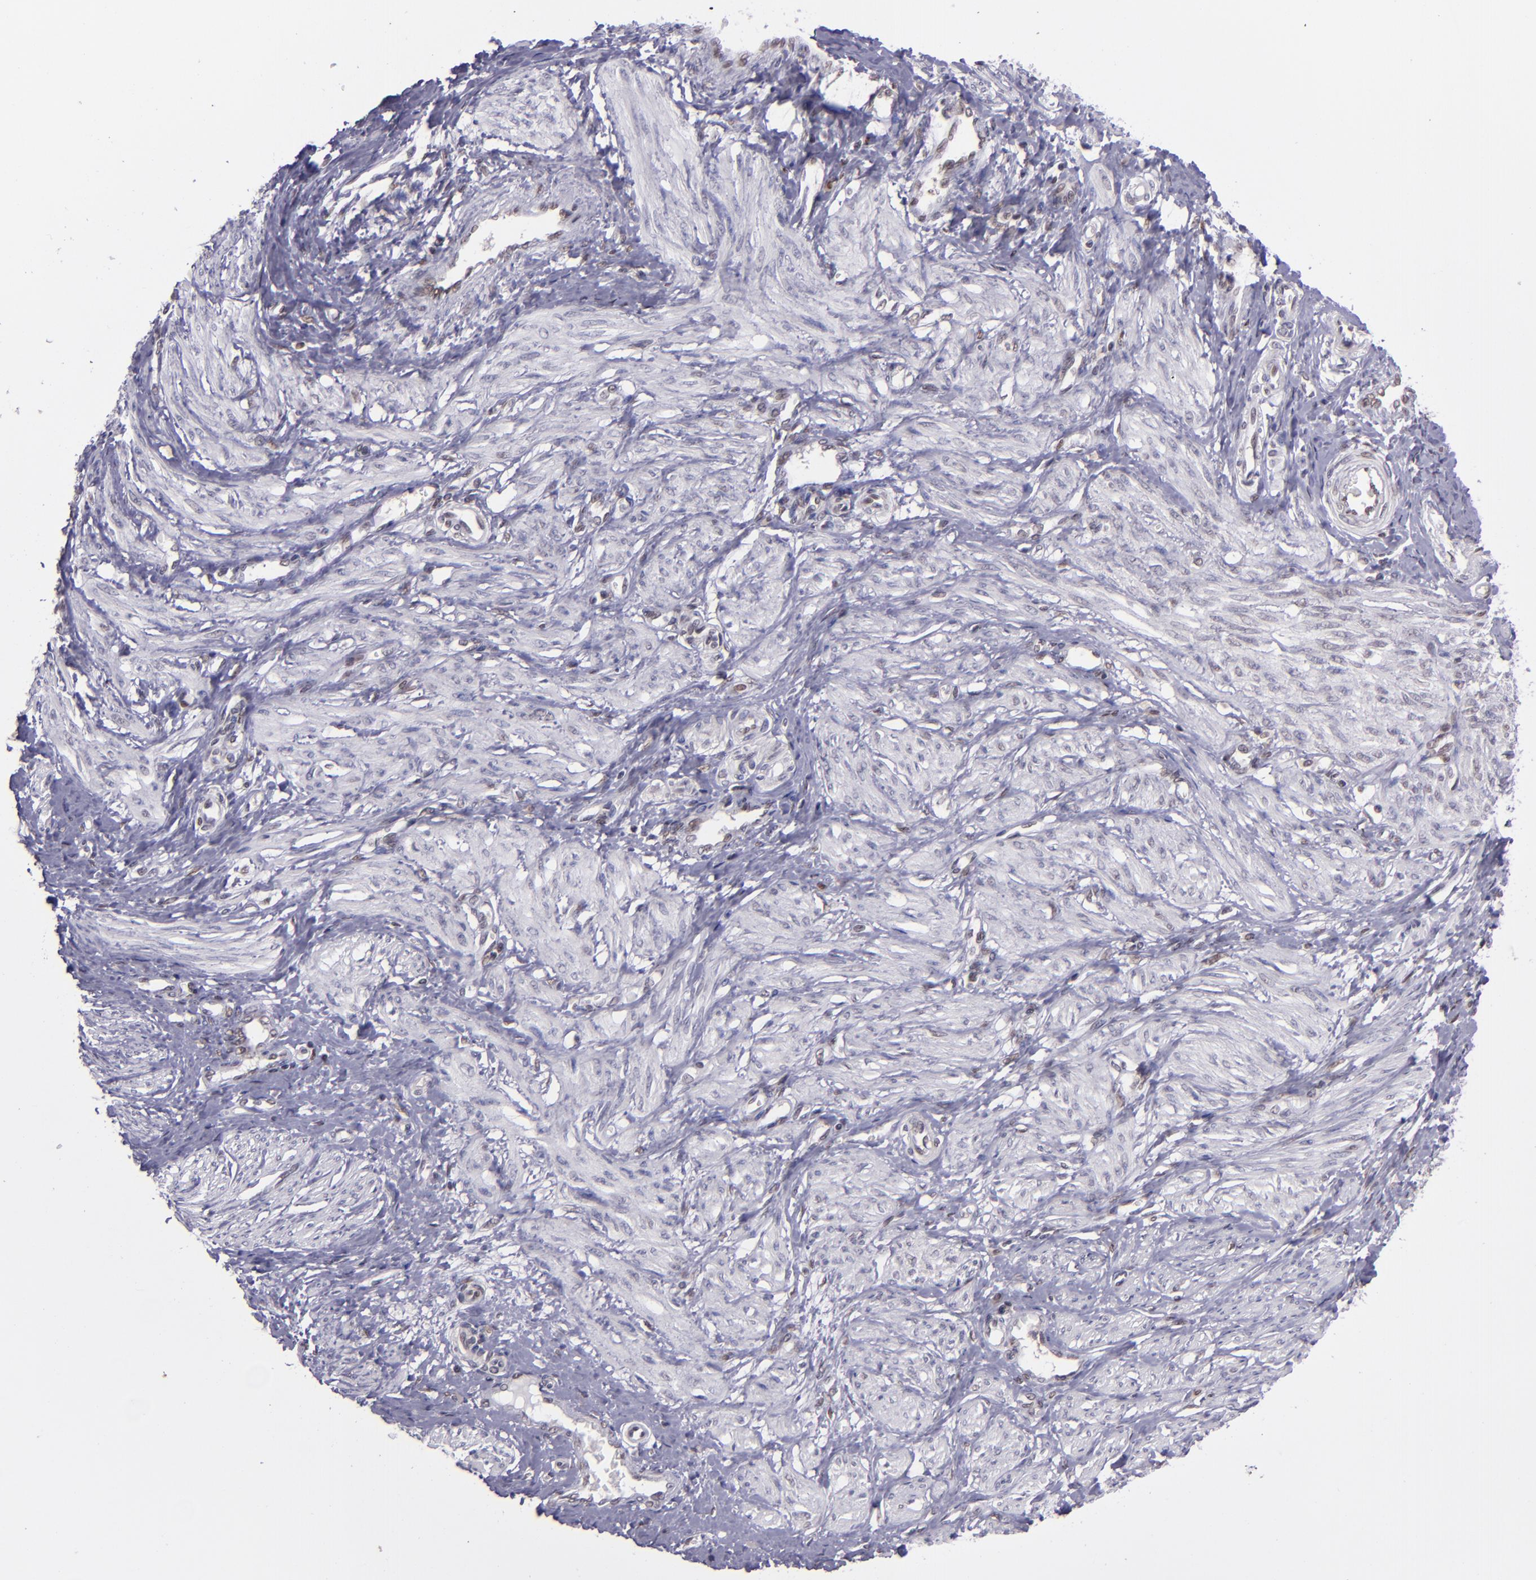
{"staining": {"intensity": "weak", "quantity": "<25%", "location": "nuclear"}, "tissue": "smooth muscle", "cell_type": "Smooth muscle cells", "image_type": "normal", "snomed": [{"axis": "morphology", "description": "Normal tissue, NOS"}, {"axis": "topography", "description": "Smooth muscle"}, {"axis": "topography", "description": "Uterus"}], "caption": "This is a image of immunohistochemistry (IHC) staining of unremarkable smooth muscle, which shows no staining in smooth muscle cells. Nuclei are stained in blue.", "gene": "BAG1", "patient": {"sex": "female", "age": 39}}